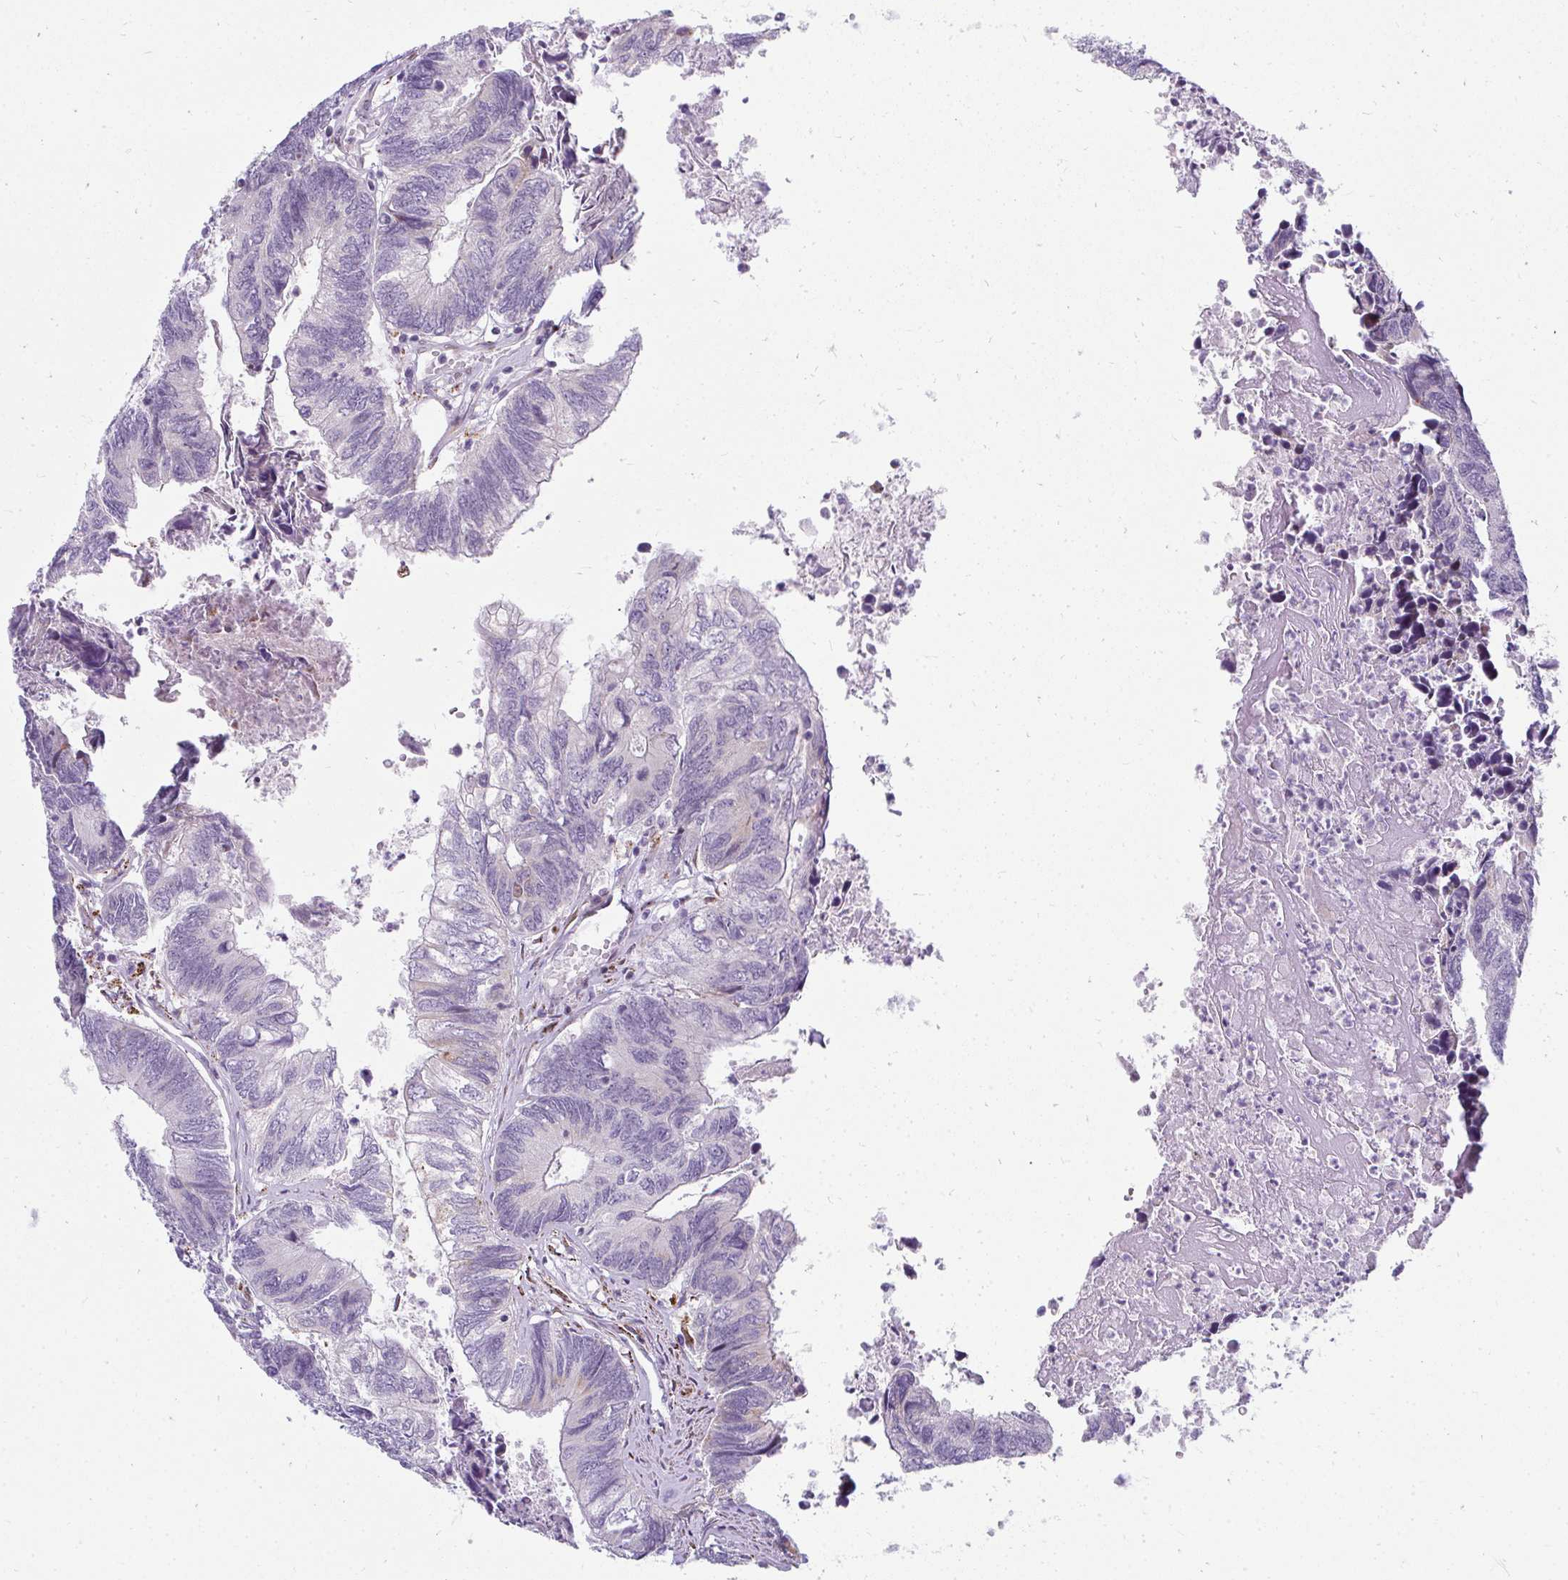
{"staining": {"intensity": "negative", "quantity": "none", "location": "none"}, "tissue": "colorectal cancer", "cell_type": "Tumor cells", "image_type": "cancer", "snomed": [{"axis": "morphology", "description": "Adenocarcinoma, NOS"}, {"axis": "topography", "description": "Colon"}], "caption": "Tumor cells show no significant protein staining in colorectal adenocarcinoma. (Stains: DAB (3,3'-diaminobenzidine) IHC with hematoxylin counter stain, Microscopy: brightfield microscopy at high magnification).", "gene": "PLA2G5", "patient": {"sex": "female", "age": 67}}